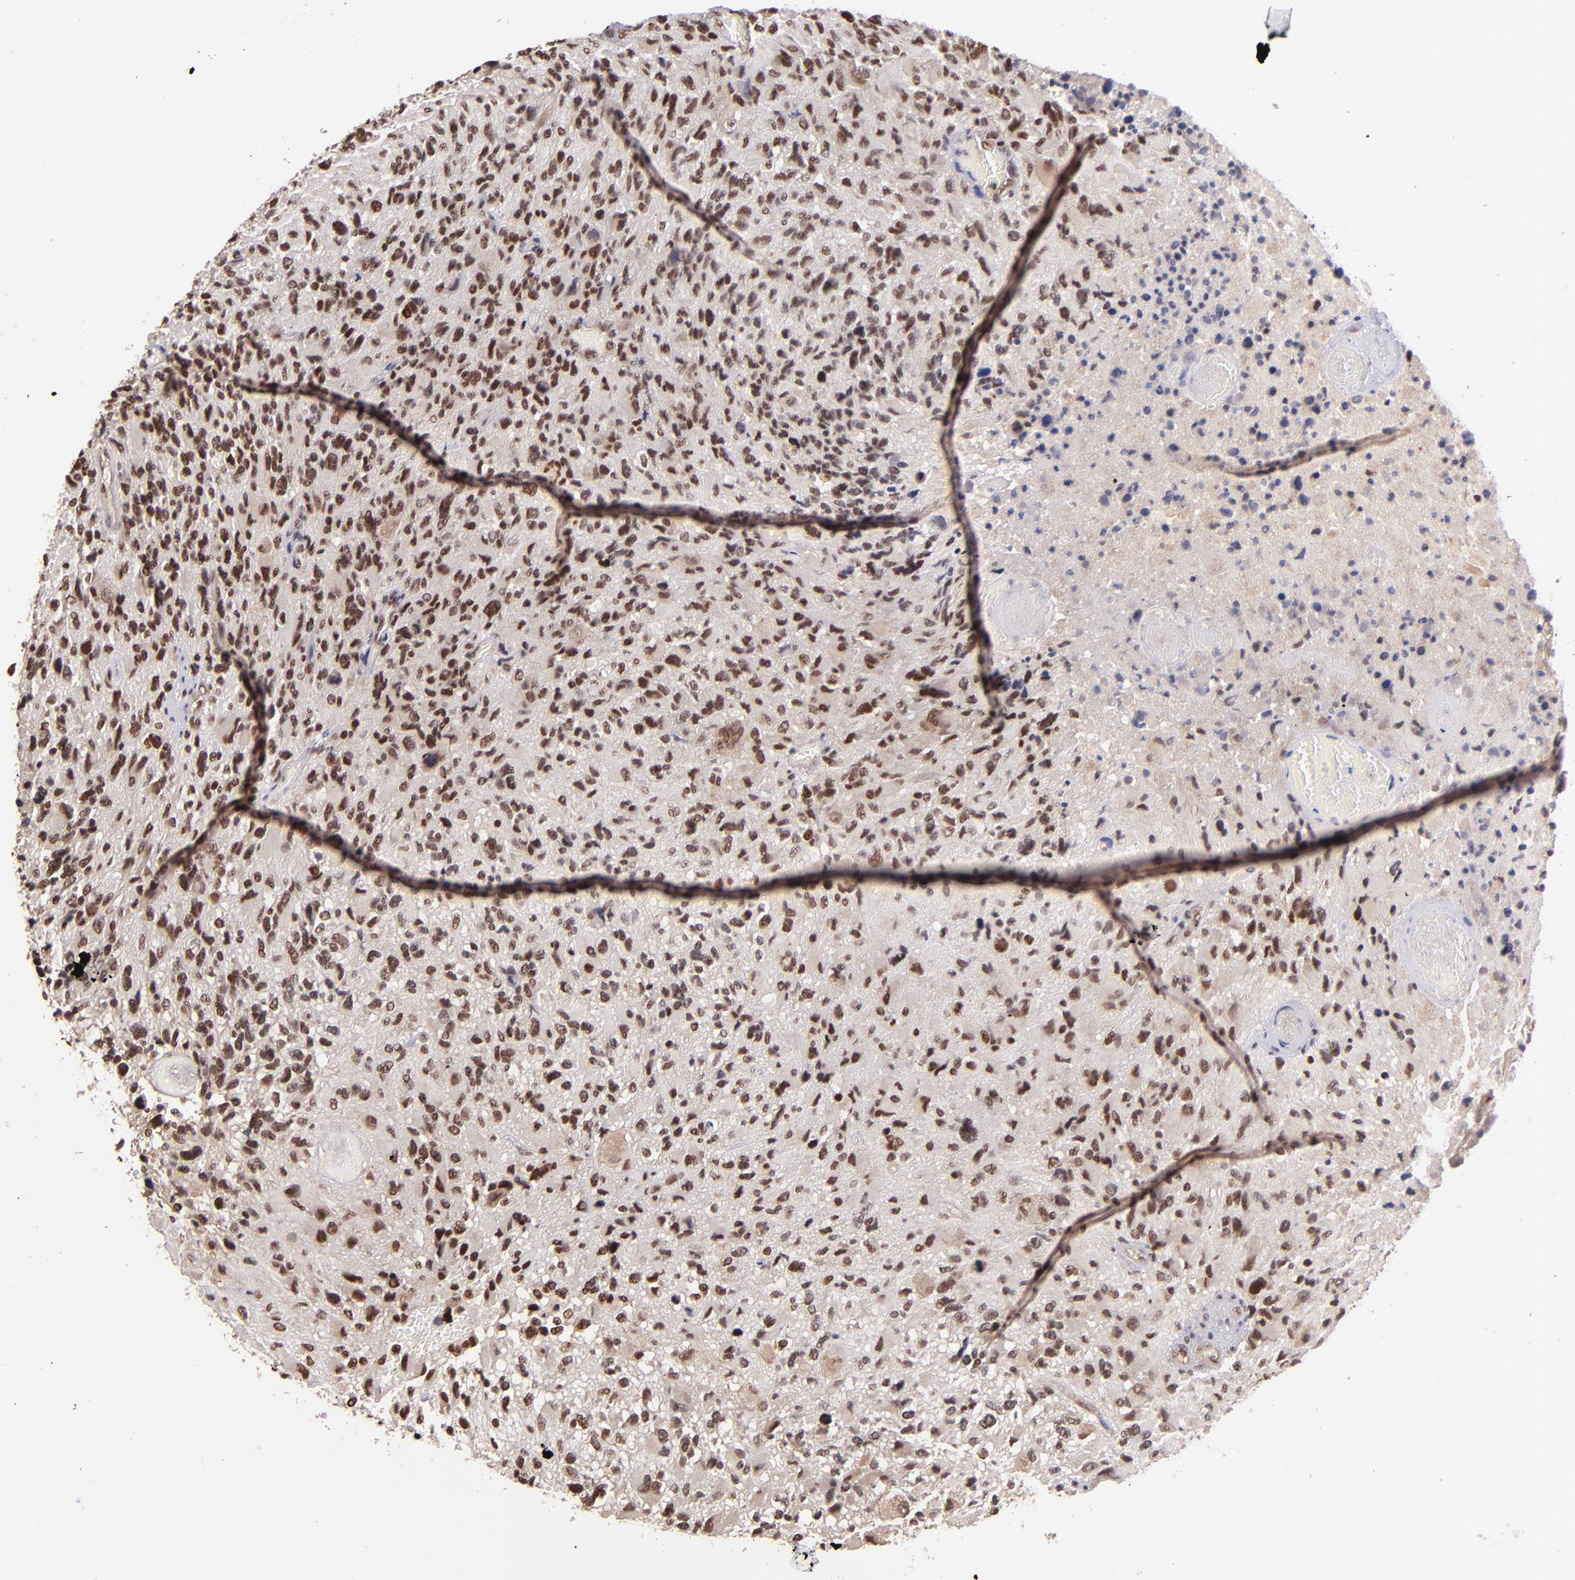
{"staining": {"intensity": "moderate", "quantity": ">75%", "location": "nuclear"}, "tissue": "glioma", "cell_type": "Tumor cells", "image_type": "cancer", "snomed": [{"axis": "morphology", "description": "Glioma, malignant, High grade"}, {"axis": "topography", "description": "Brain"}], "caption": "High-grade glioma (malignant) was stained to show a protein in brown. There is medium levels of moderate nuclear expression in approximately >75% of tumor cells. The staining was performed using DAB (3,3'-diaminobenzidine), with brown indicating positive protein expression. Nuclei are stained blue with hematoxylin.", "gene": "TERF2", "patient": {"sex": "male", "age": 69}}